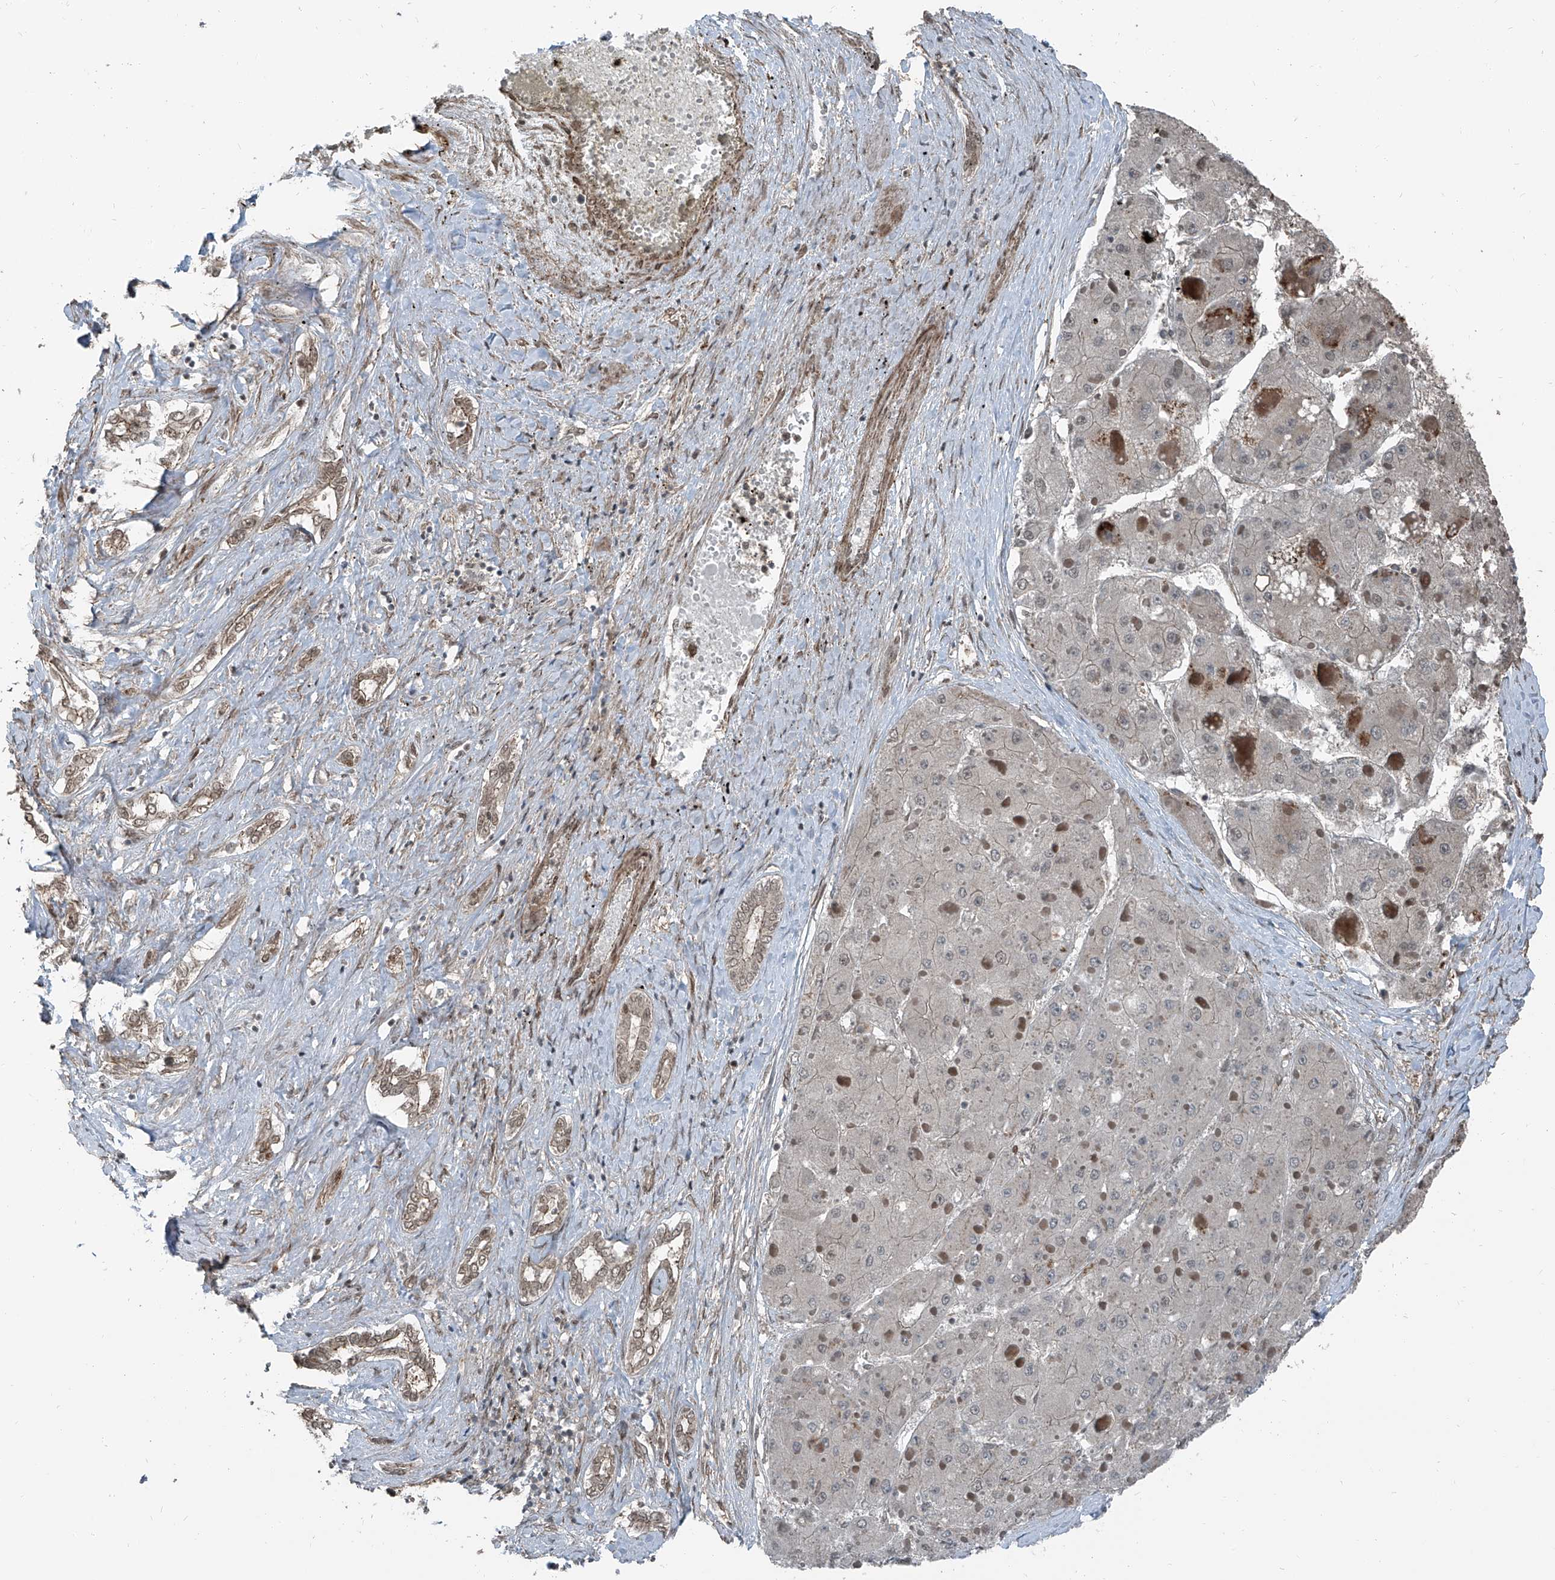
{"staining": {"intensity": "negative", "quantity": "none", "location": "none"}, "tissue": "liver cancer", "cell_type": "Tumor cells", "image_type": "cancer", "snomed": [{"axis": "morphology", "description": "Carcinoma, Hepatocellular, NOS"}, {"axis": "topography", "description": "Liver"}], "caption": "This is an immunohistochemistry (IHC) image of liver cancer. There is no positivity in tumor cells.", "gene": "ZNF570", "patient": {"sex": "female", "age": 73}}